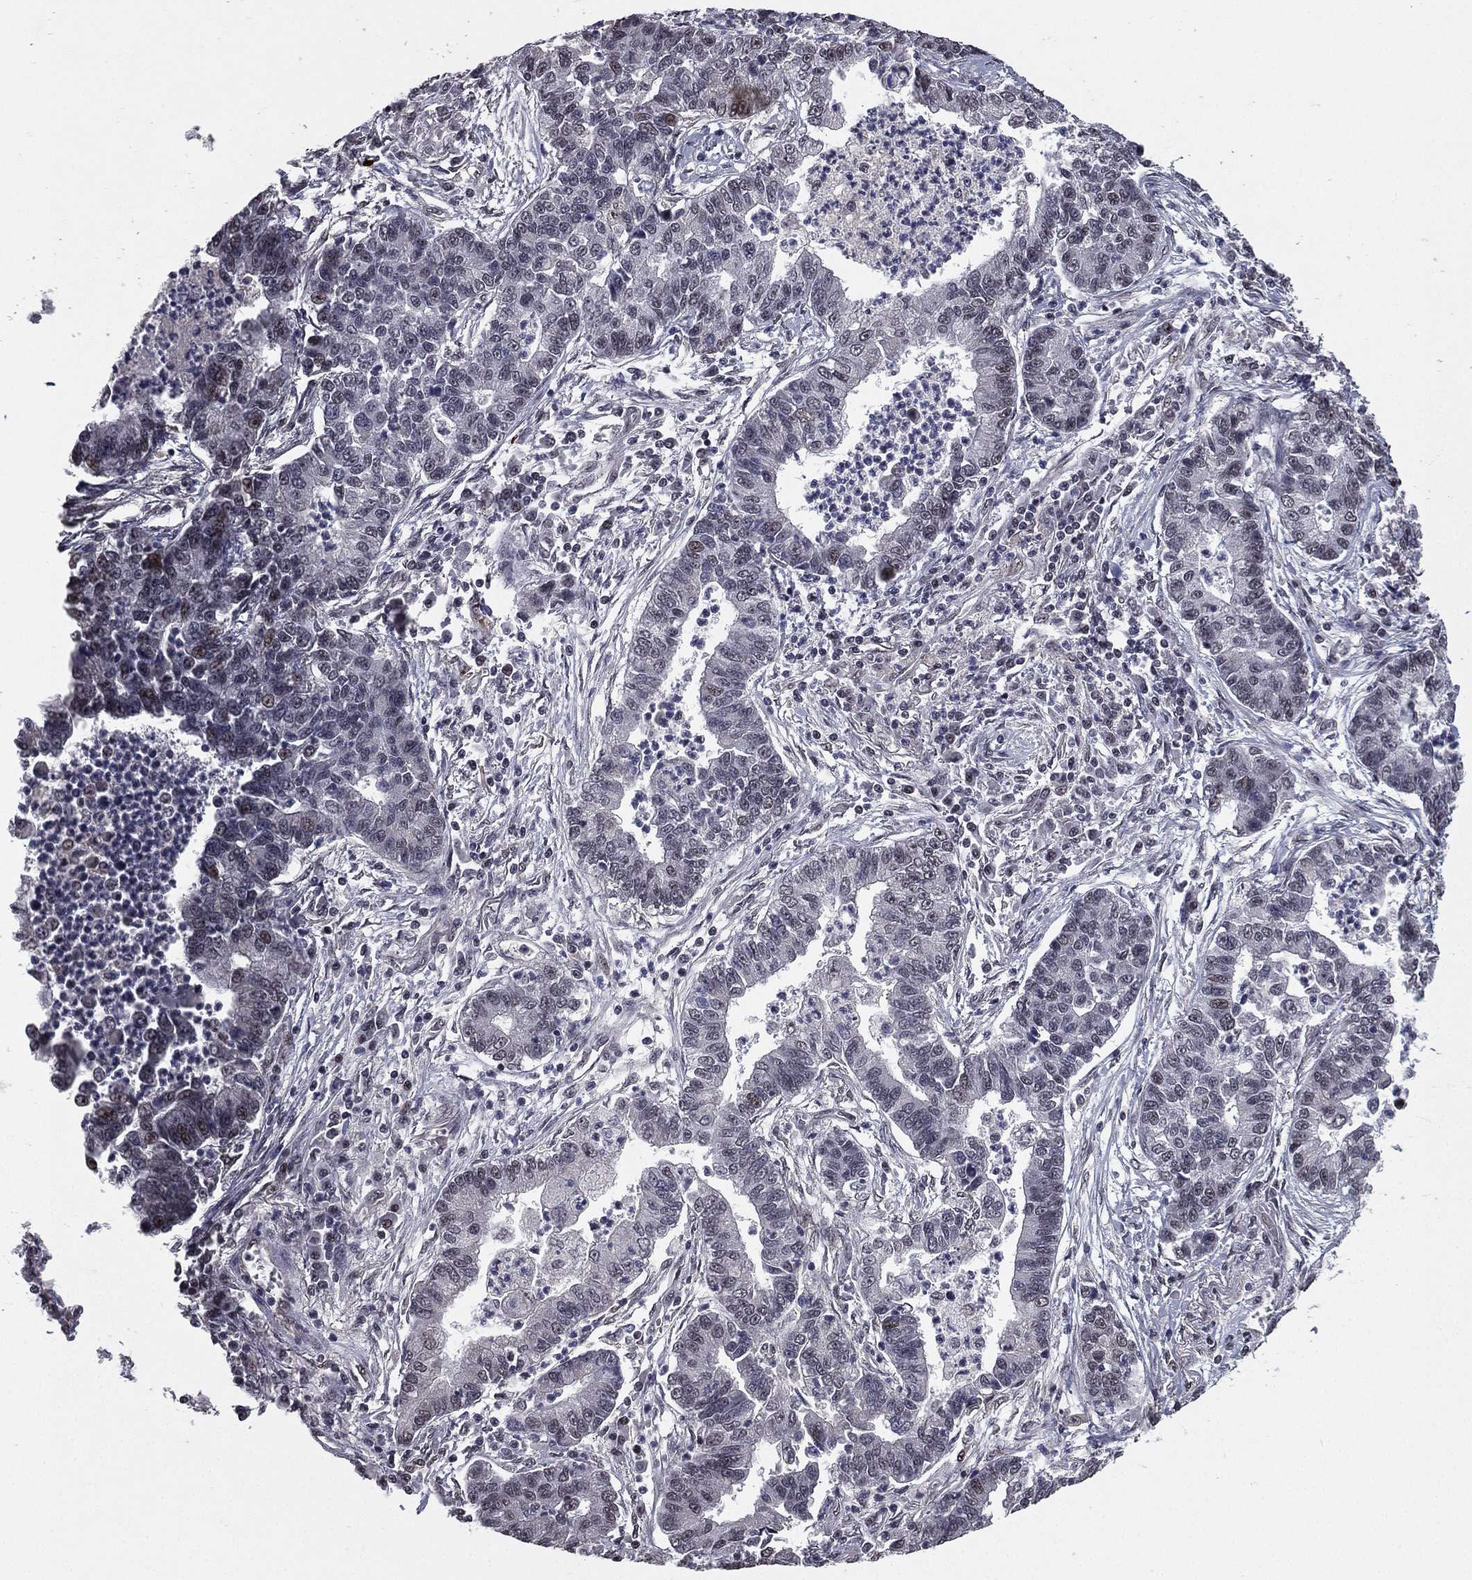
{"staining": {"intensity": "negative", "quantity": "none", "location": "none"}, "tissue": "lung cancer", "cell_type": "Tumor cells", "image_type": "cancer", "snomed": [{"axis": "morphology", "description": "Adenocarcinoma, NOS"}, {"axis": "topography", "description": "Lung"}], "caption": "The photomicrograph demonstrates no significant expression in tumor cells of lung adenocarcinoma. (Immunohistochemistry, brightfield microscopy, high magnification).", "gene": "RARB", "patient": {"sex": "female", "age": 57}}